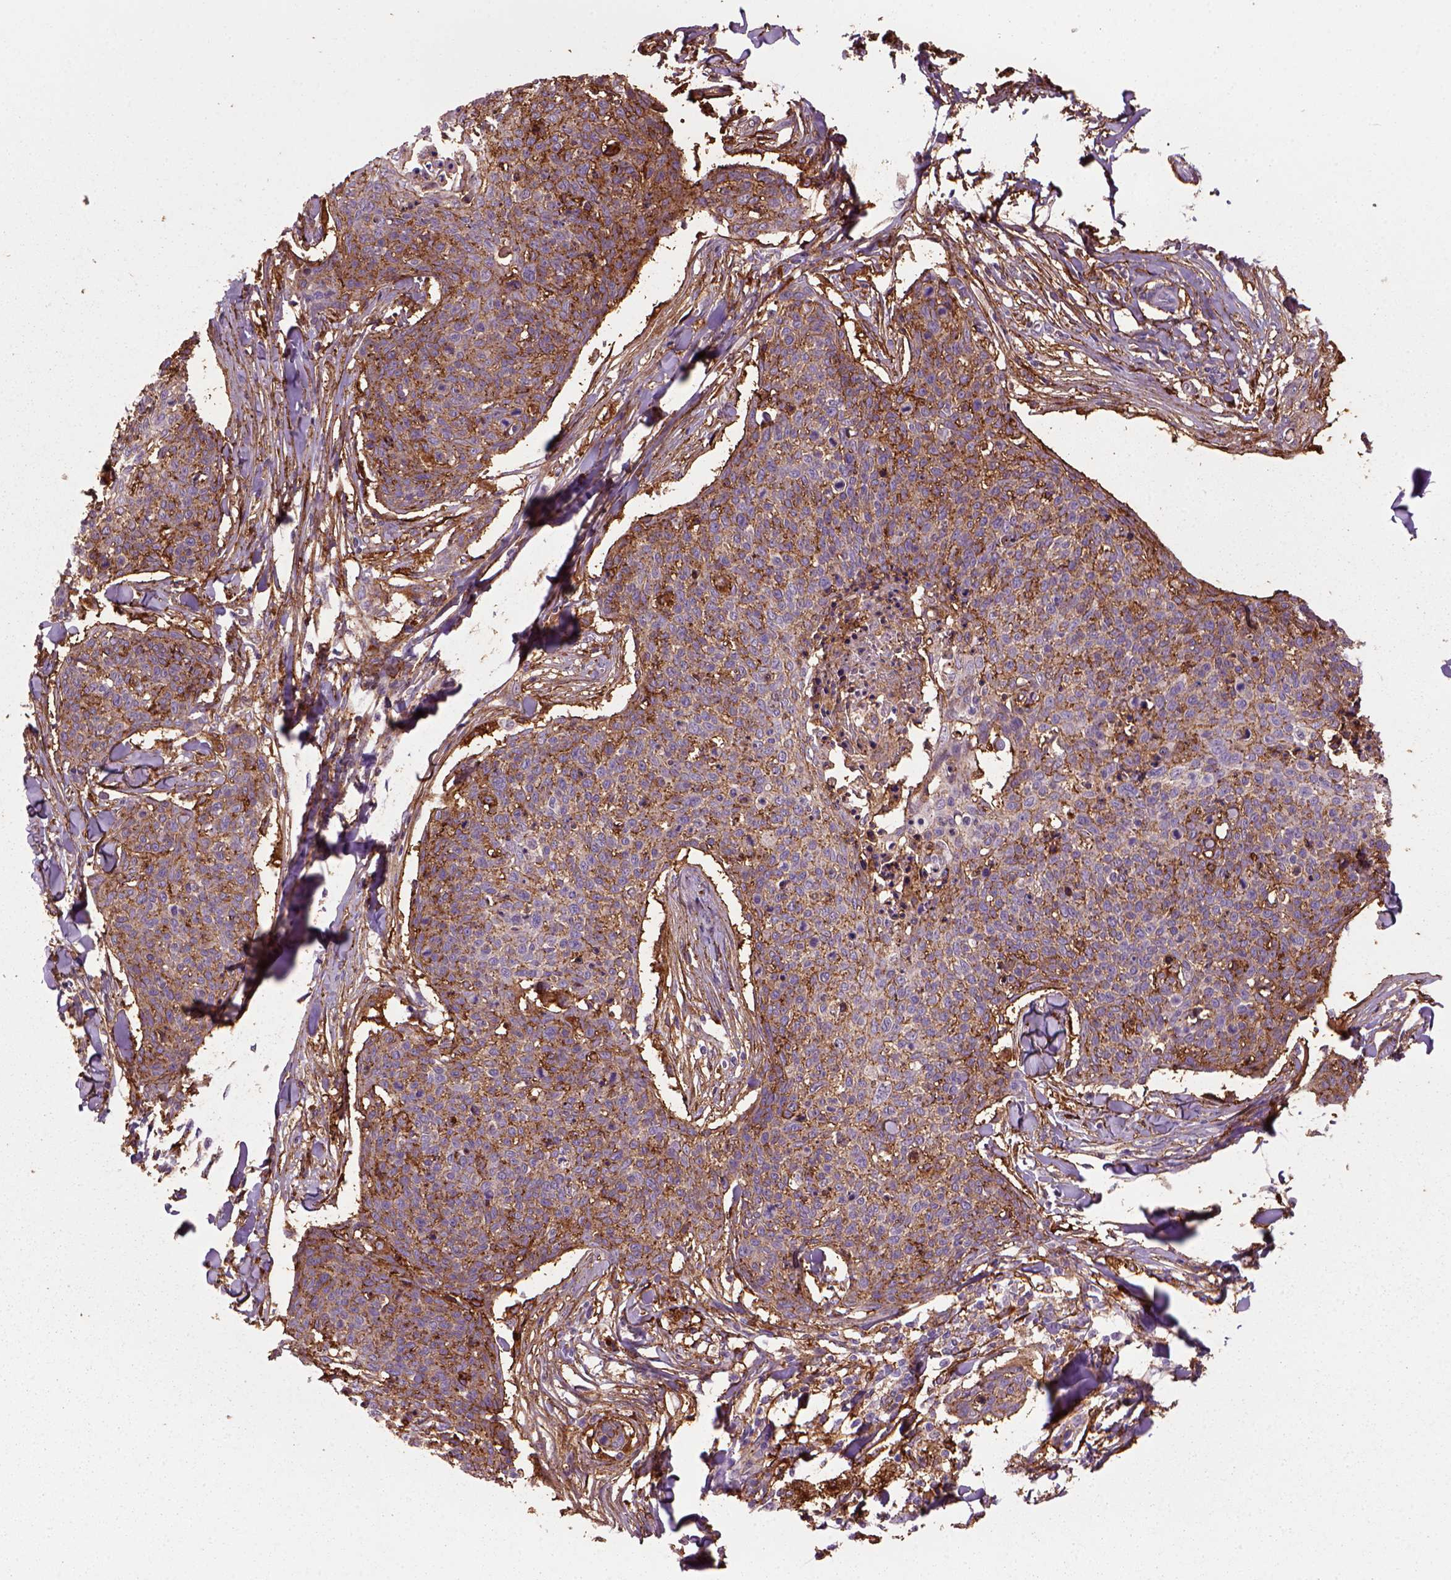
{"staining": {"intensity": "moderate", "quantity": ">75%", "location": "cytoplasmic/membranous"}, "tissue": "skin cancer", "cell_type": "Tumor cells", "image_type": "cancer", "snomed": [{"axis": "morphology", "description": "Squamous cell carcinoma, NOS"}, {"axis": "topography", "description": "Skin"}, {"axis": "topography", "description": "Vulva"}], "caption": "Immunohistochemistry histopathology image of neoplastic tissue: skin squamous cell carcinoma stained using immunohistochemistry demonstrates medium levels of moderate protein expression localized specifically in the cytoplasmic/membranous of tumor cells, appearing as a cytoplasmic/membranous brown color.", "gene": "MARCKS", "patient": {"sex": "female", "age": 75}}